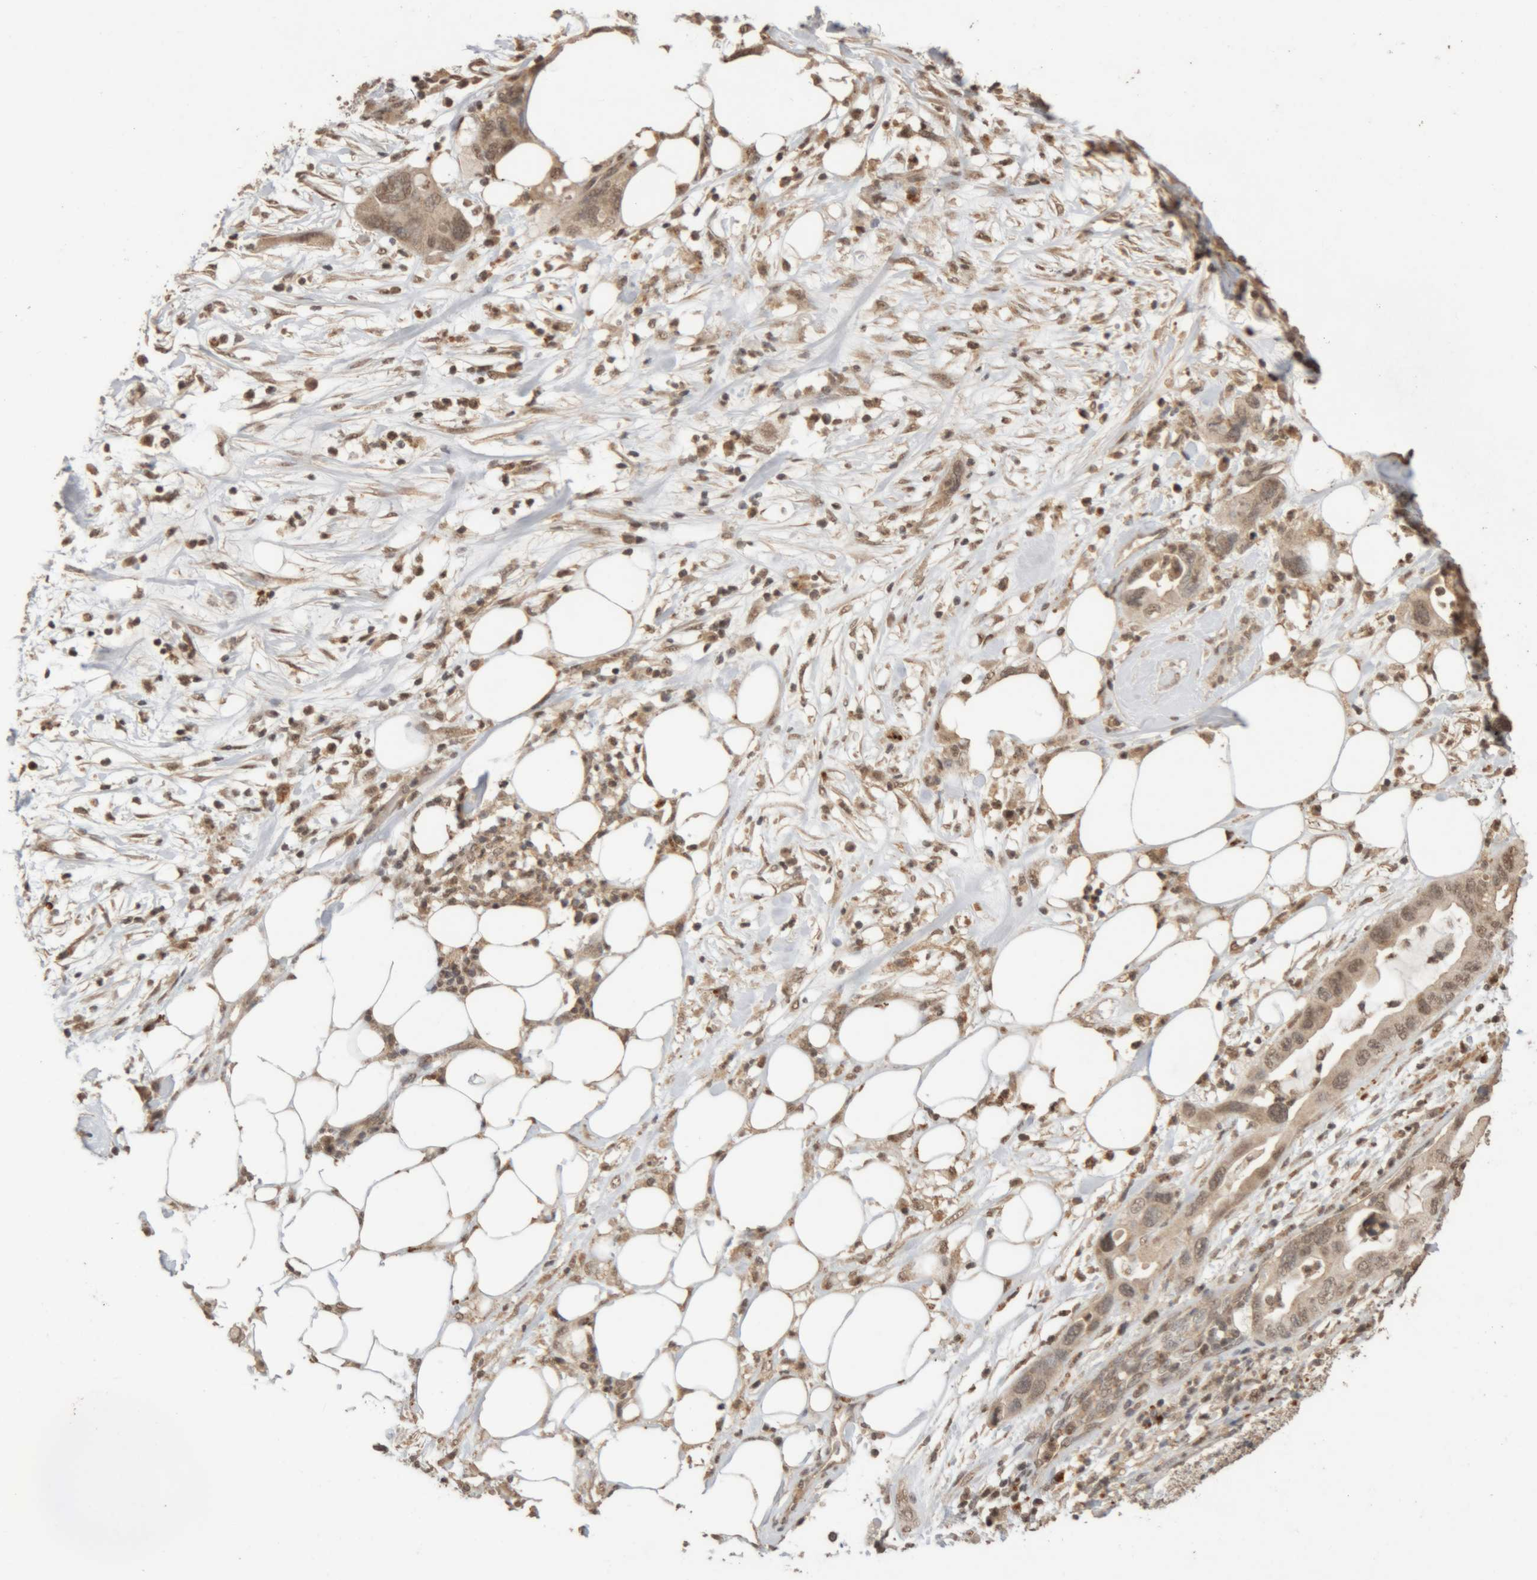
{"staining": {"intensity": "weak", "quantity": ">75%", "location": "cytoplasmic/membranous,nuclear"}, "tissue": "pancreatic cancer", "cell_type": "Tumor cells", "image_type": "cancer", "snomed": [{"axis": "morphology", "description": "Adenocarcinoma, NOS"}, {"axis": "topography", "description": "Pancreas"}], "caption": "Human pancreatic cancer (adenocarcinoma) stained with a brown dye exhibits weak cytoplasmic/membranous and nuclear positive staining in about >75% of tumor cells.", "gene": "KEAP1", "patient": {"sex": "female", "age": 71}}